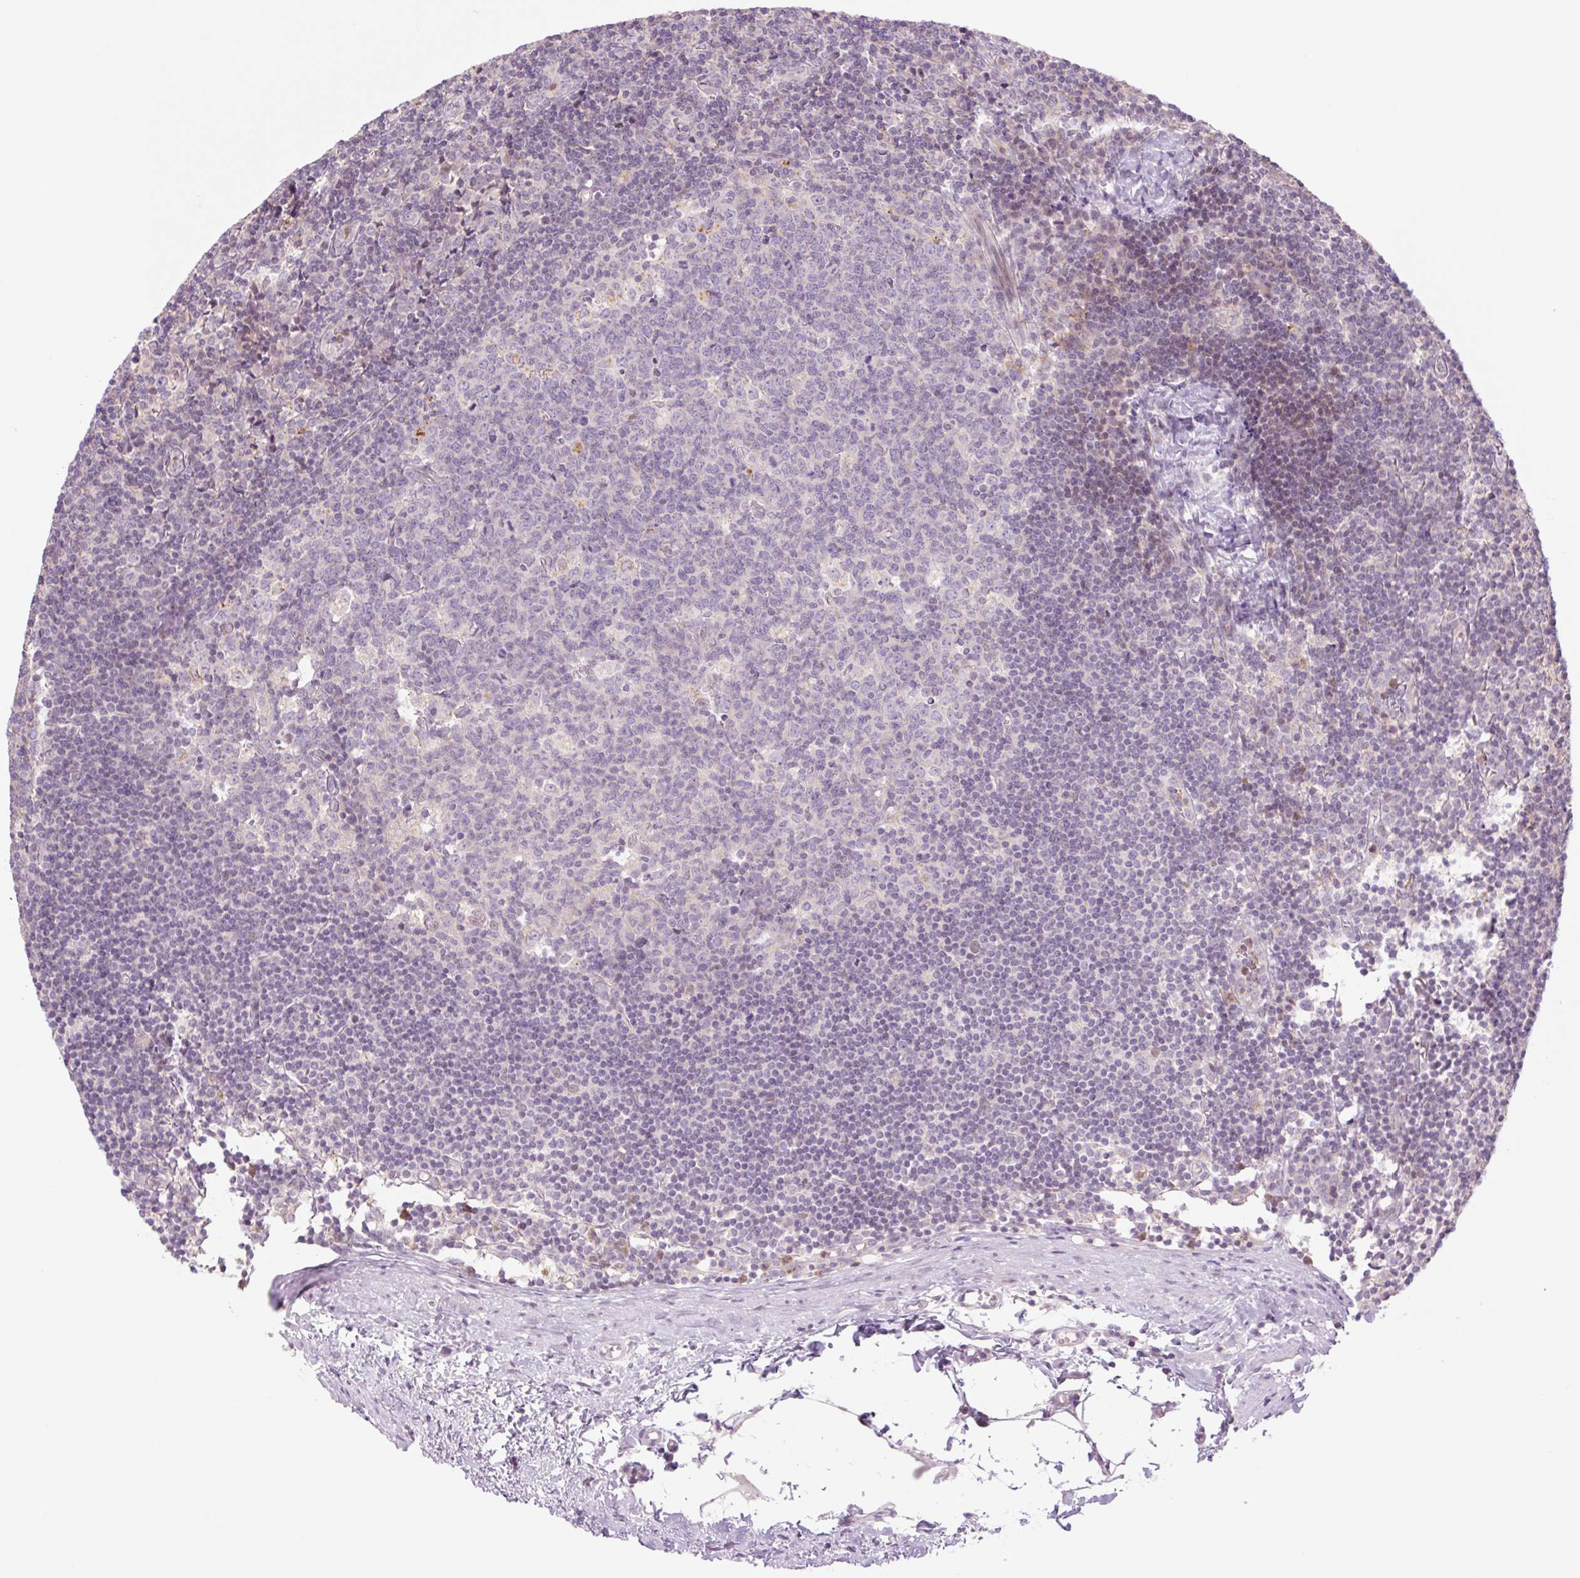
{"staining": {"intensity": "negative", "quantity": "none", "location": "none"}, "tissue": "lymph node", "cell_type": "Germinal center cells", "image_type": "normal", "snomed": [{"axis": "morphology", "description": "Normal tissue, NOS"}, {"axis": "topography", "description": "Lymph node"}], "caption": "This is a photomicrograph of immunohistochemistry staining of normal lymph node, which shows no positivity in germinal center cells.", "gene": "TBX15", "patient": {"sex": "female", "age": 45}}